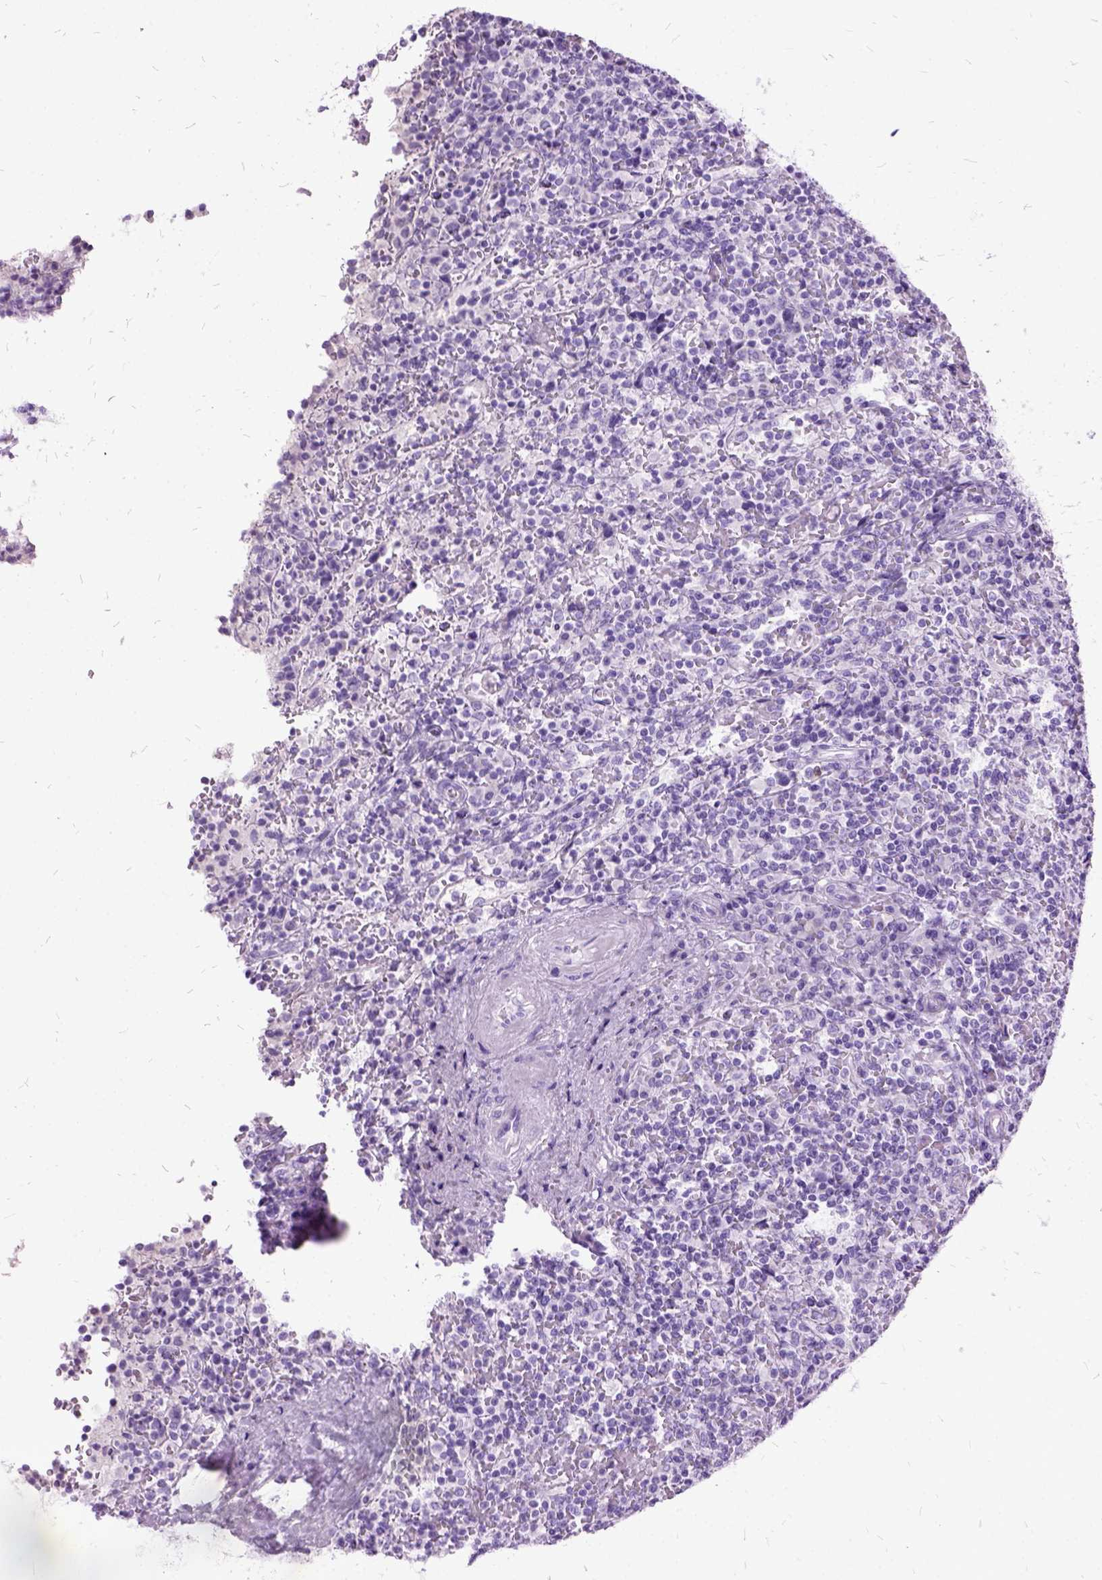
{"staining": {"intensity": "negative", "quantity": "none", "location": "none"}, "tissue": "lymphoma", "cell_type": "Tumor cells", "image_type": "cancer", "snomed": [{"axis": "morphology", "description": "Malignant lymphoma, non-Hodgkin's type, Low grade"}, {"axis": "topography", "description": "Spleen"}], "caption": "There is no significant staining in tumor cells of lymphoma.", "gene": "MME", "patient": {"sex": "male", "age": 62}}